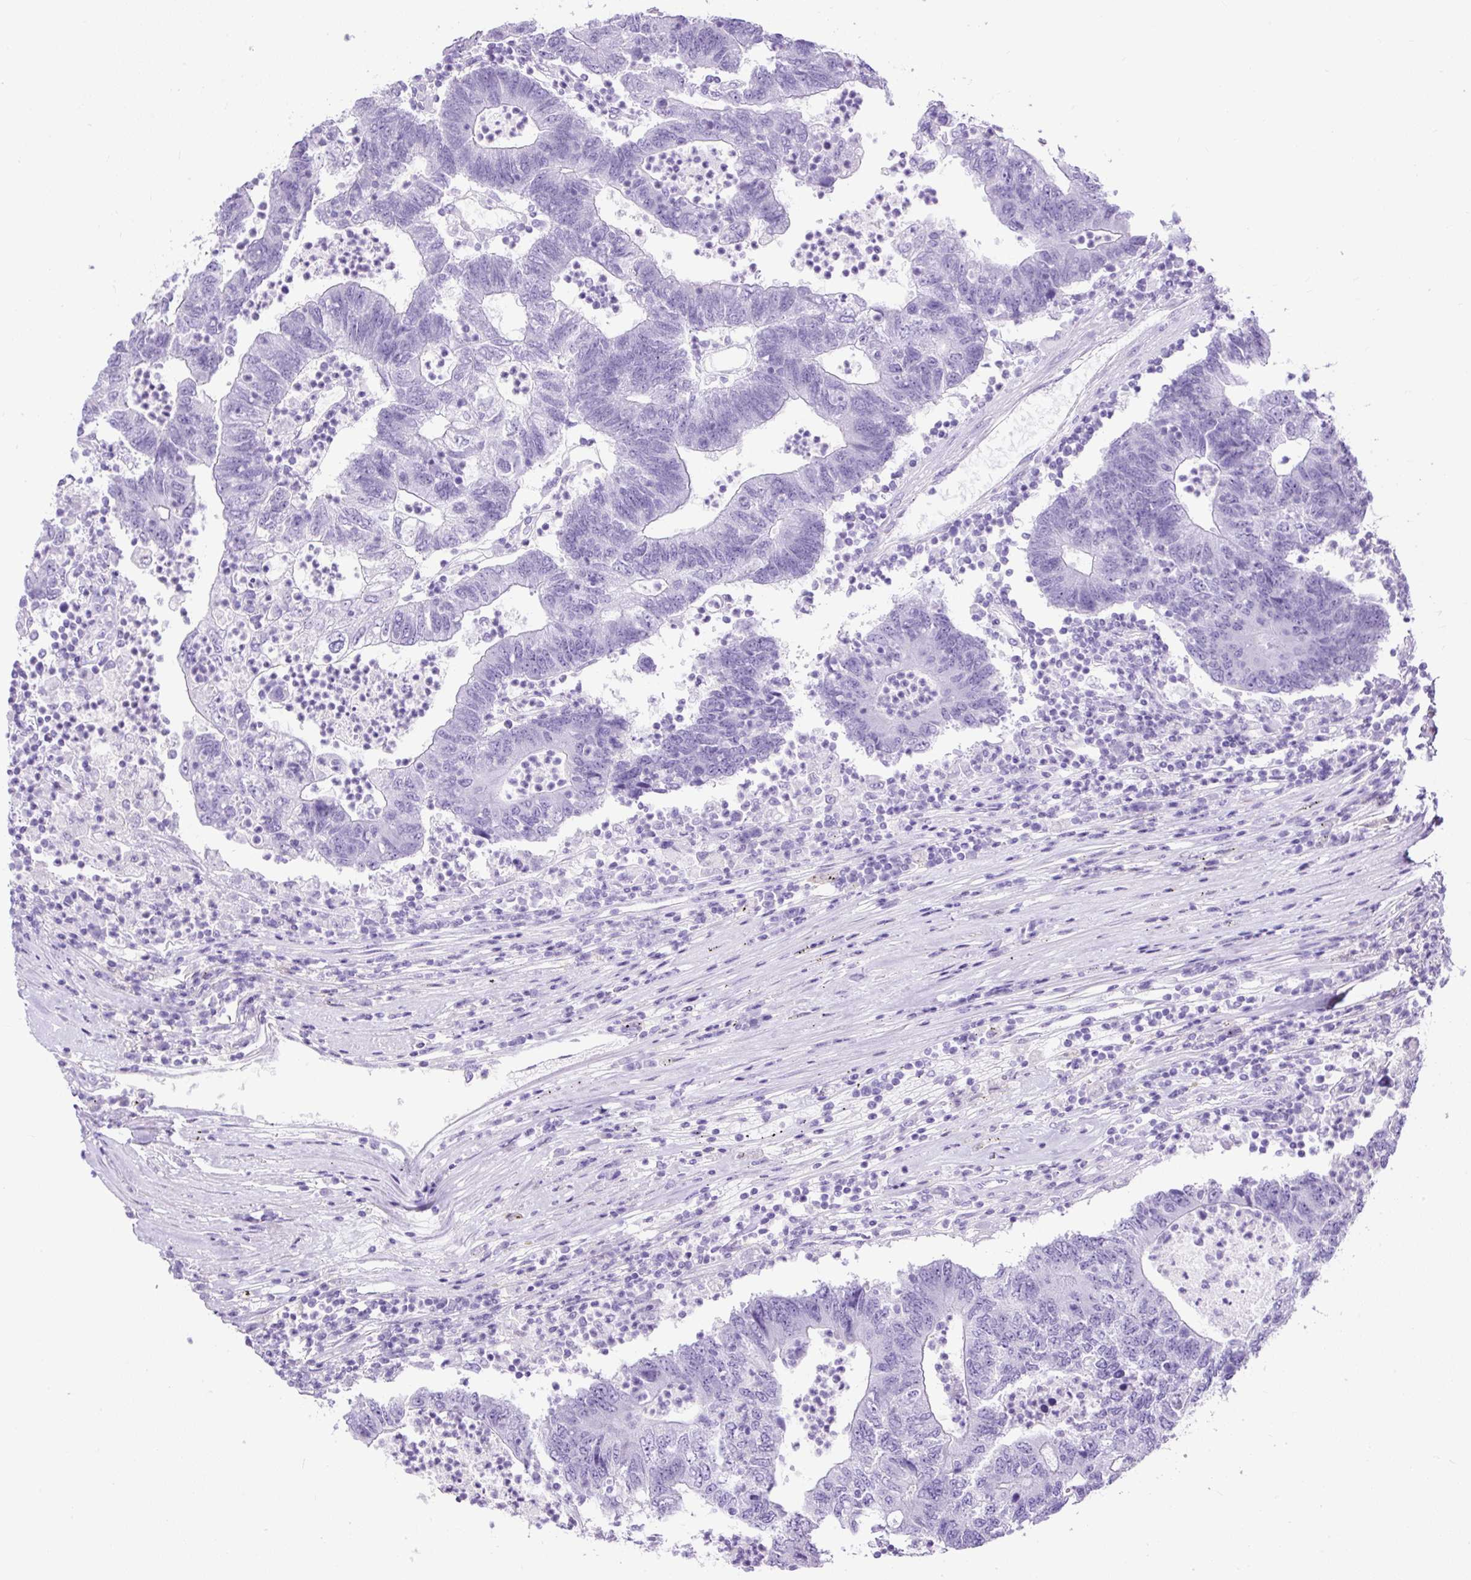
{"staining": {"intensity": "negative", "quantity": "none", "location": "none"}, "tissue": "colorectal cancer", "cell_type": "Tumor cells", "image_type": "cancer", "snomed": [{"axis": "morphology", "description": "Adenocarcinoma, NOS"}, {"axis": "topography", "description": "Colon"}], "caption": "Immunohistochemistry micrograph of human colorectal cancer stained for a protein (brown), which demonstrates no expression in tumor cells.", "gene": "PDIA2", "patient": {"sex": "female", "age": 48}}